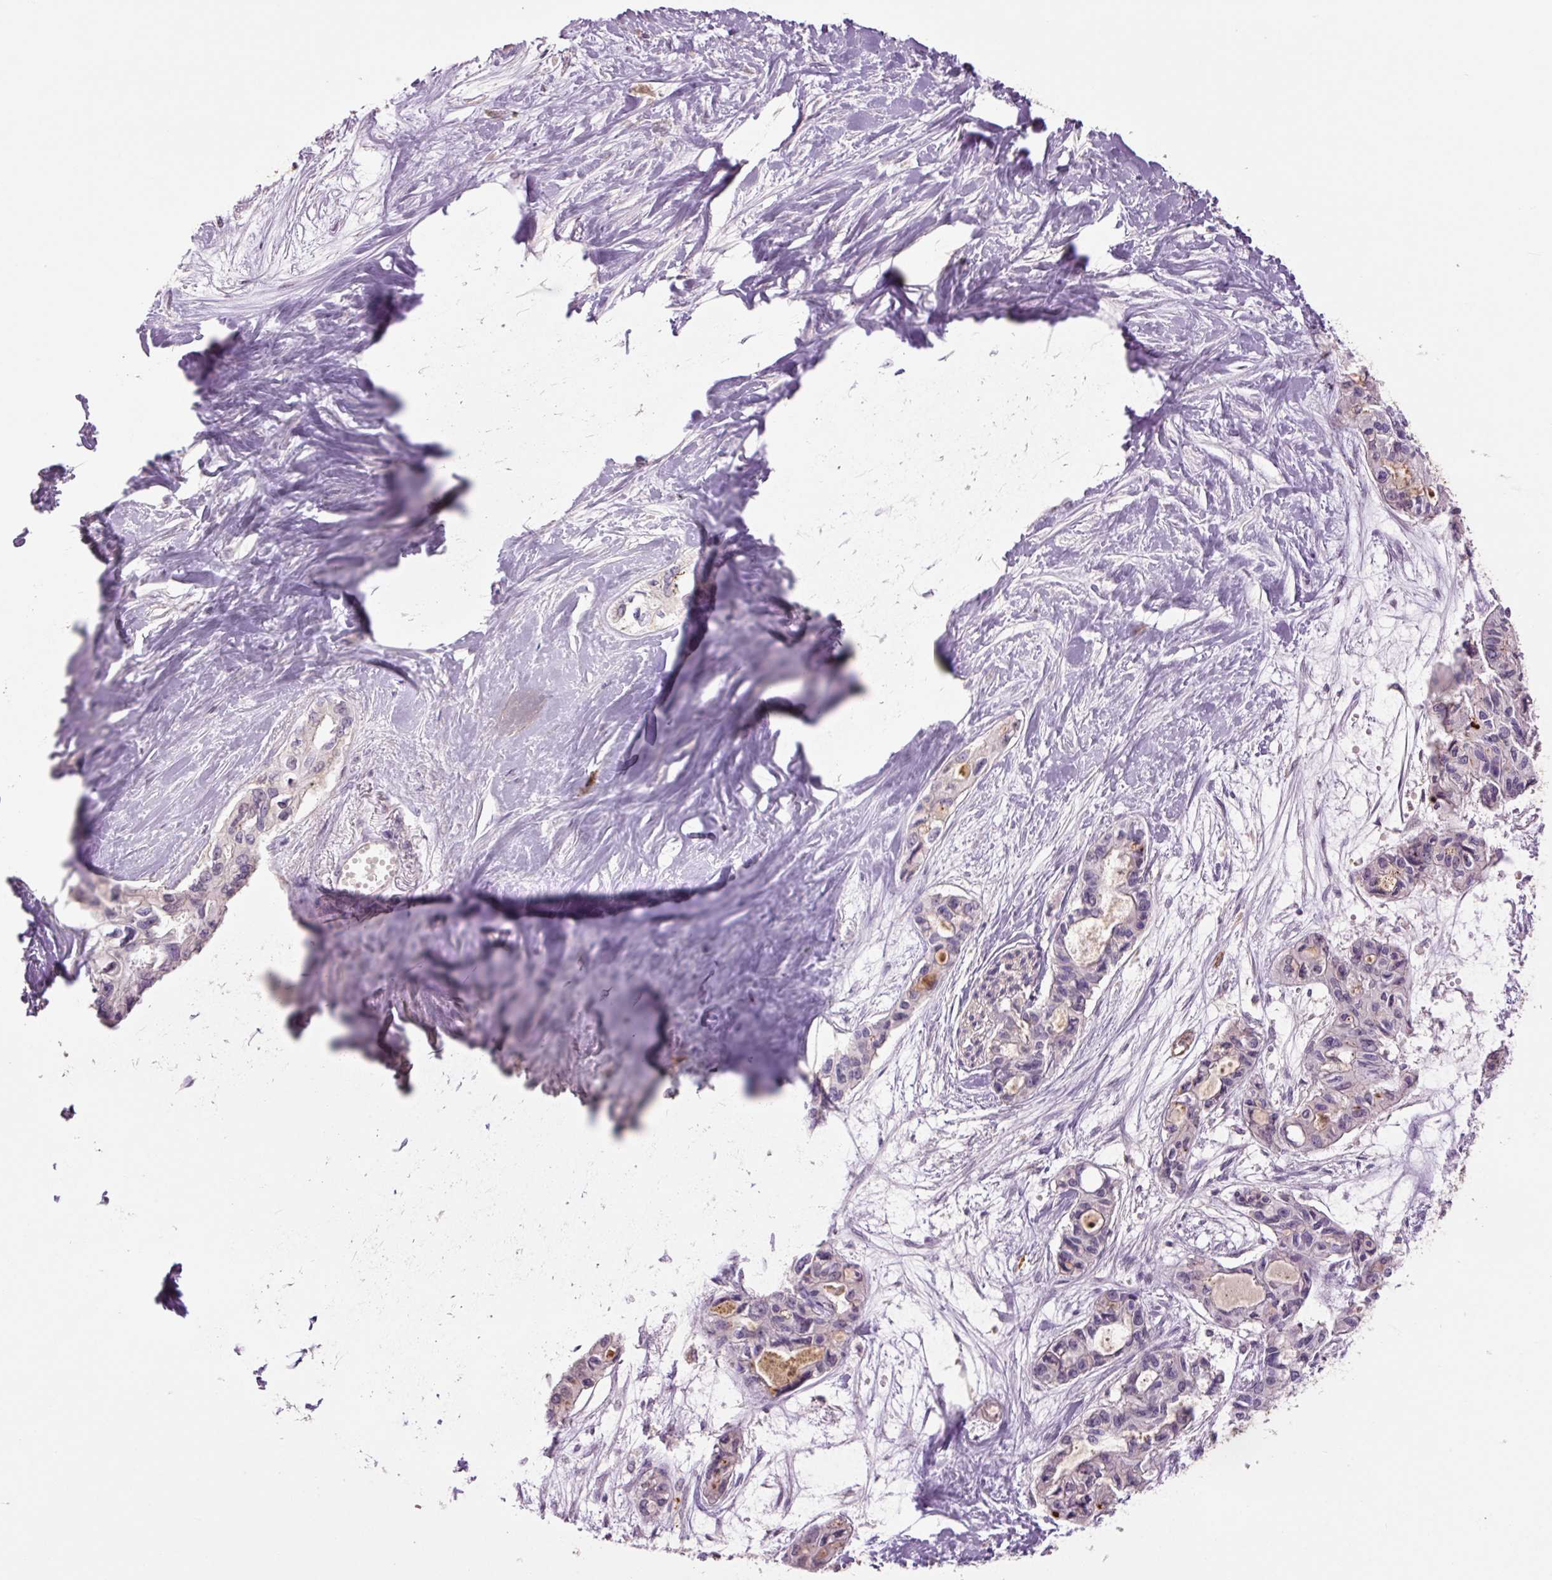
{"staining": {"intensity": "negative", "quantity": "none", "location": "none"}, "tissue": "pancreatic cancer", "cell_type": "Tumor cells", "image_type": "cancer", "snomed": [{"axis": "morphology", "description": "Adenocarcinoma, NOS"}, {"axis": "topography", "description": "Pancreas"}], "caption": "Tumor cells are negative for protein expression in human pancreatic cancer.", "gene": "SLC1A4", "patient": {"sex": "female", "age": 50}}